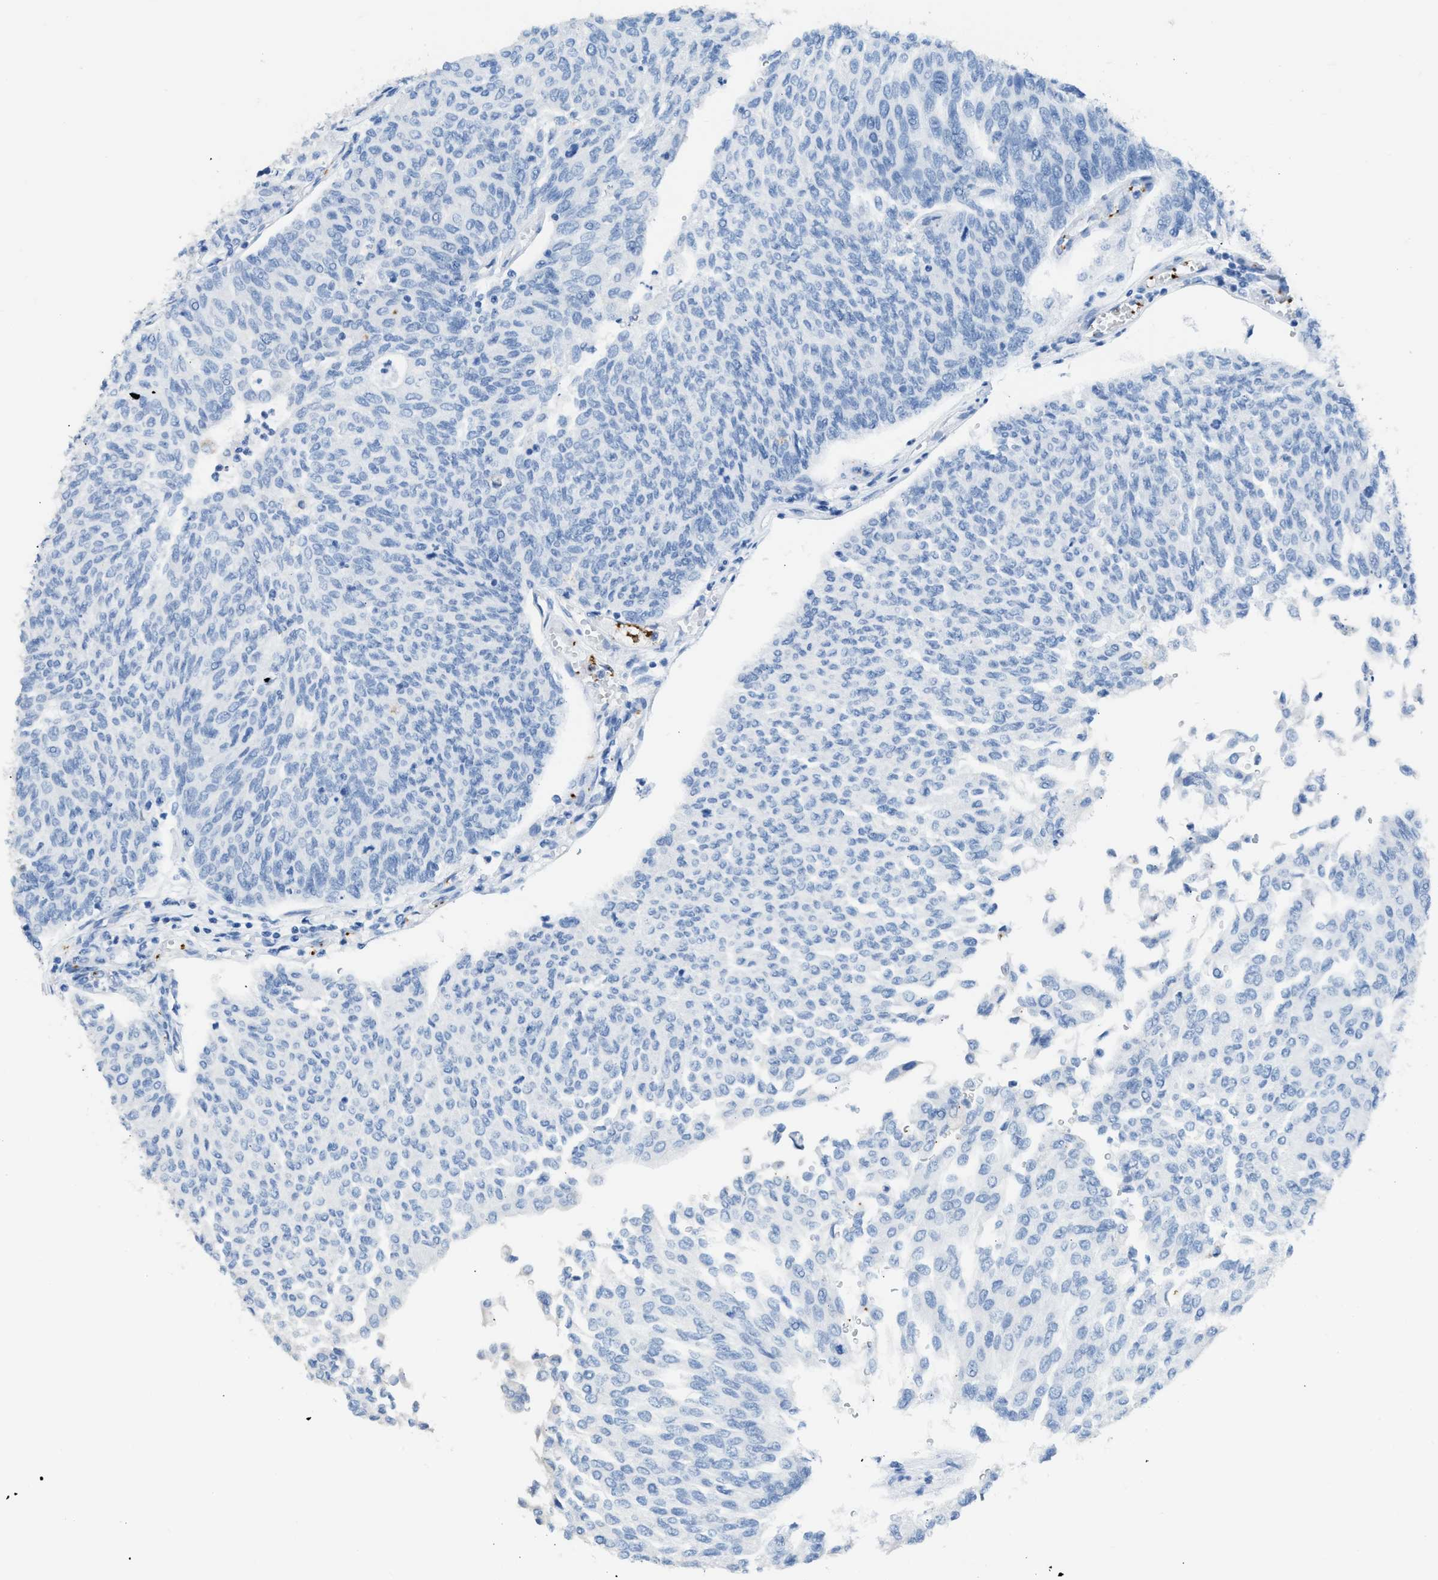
{"staining": {"intensity": "negative", "quantity": "none", "location": "none"}, "tissue": "urothelial cancer", "cell_type": "Tumor cells", "image_type": "cancer", "snomed": [{"axis": "morphology", "description": "Urothelial carcinoma, Low grade"}, {"axis": "topography", "description": "Urinary bladder"}], "caption": "An image of human urothelial cancer is negative for staining in tumor cells.", "gene": "FAIM2", "patient": {"sex": "female", "age": 79}}